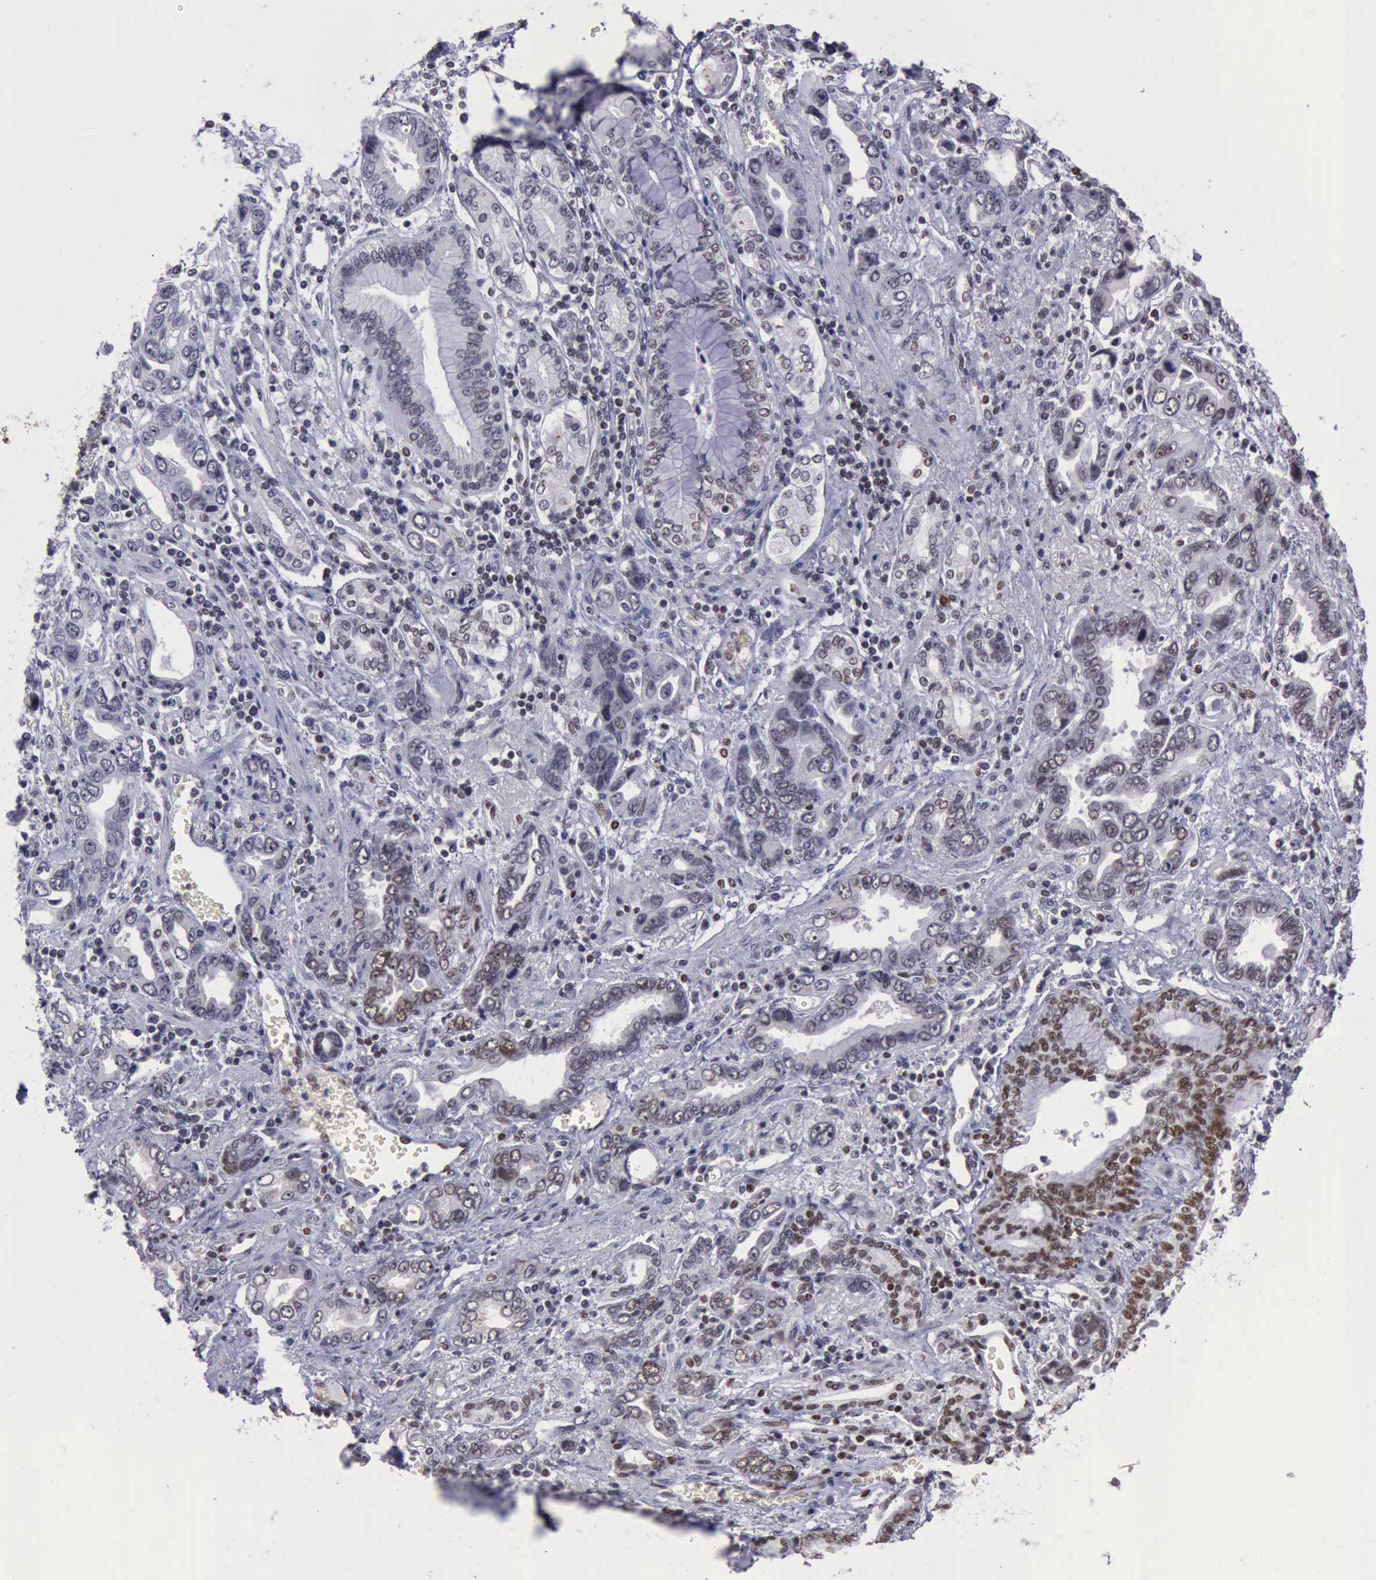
{"staining": {"intensity": "moderate", "quantity": "<25%", "location": "nuclear"}, "tissue": "stomach cancer", "cell_type": "Tumor cells", "image_type": "cancer", "snomed": [{"axis": "morphology", "description": "Adenocarcinoma, NOS"}, {"axis": "topography", "description": "Stomach"}], "caption": "Protein positivity by immunohistochemistry demonstrates moderate nuclear staining in approximately <25% of tumor cells in stomach cancer (adenocarcinoma). The protein is shown in brown color, while the nuclei are stained blue.", "gene": "YY1", "patient": {"sex": "male", "age": 78}}